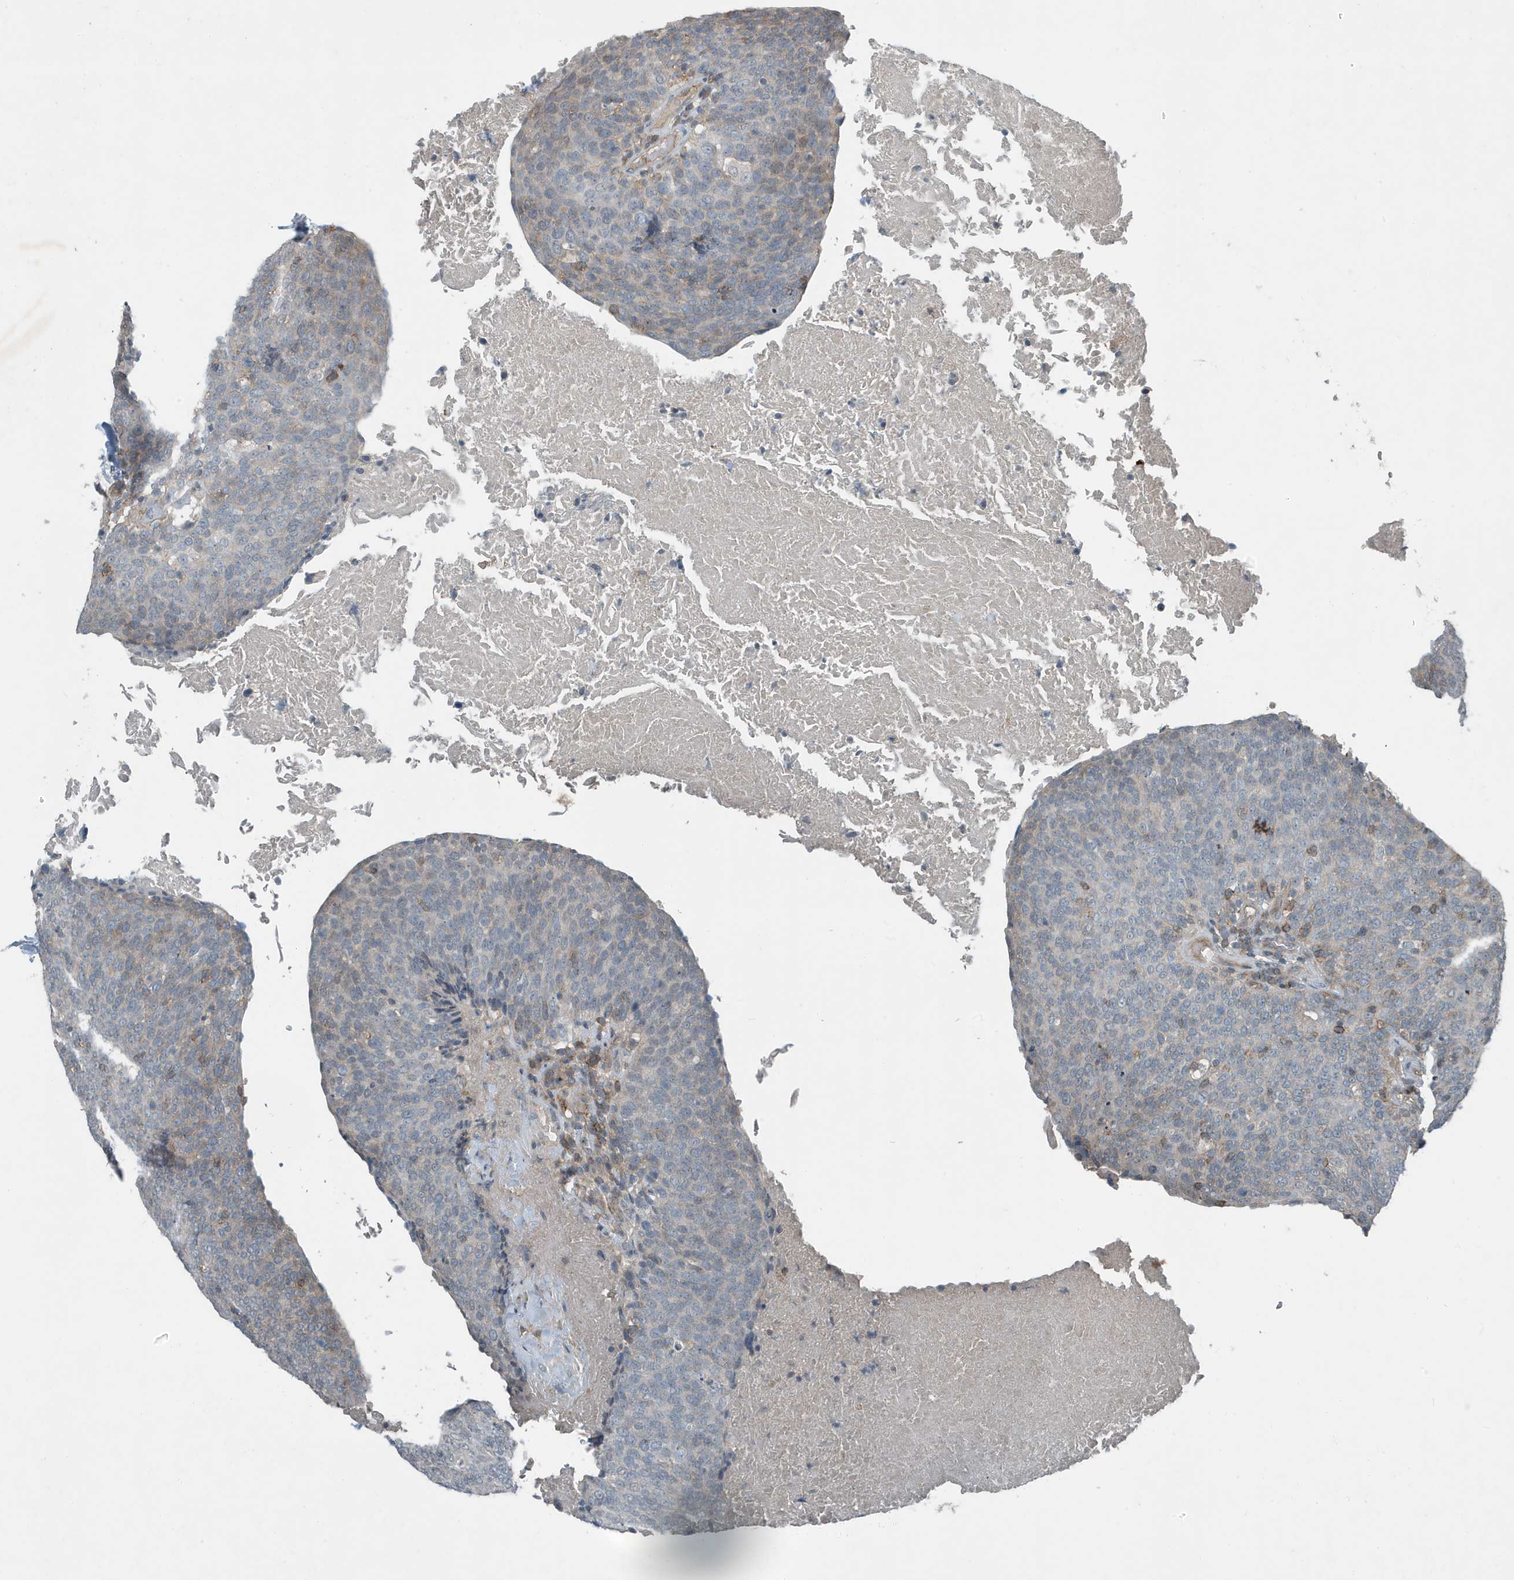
{"staining": {"intensity": "negative", "quantity": "none", "location": "none"}, "tissue": "head and neck cancer", "cell_type": "Tumor cells", "image_type": "cancer", "snomed": [{"axis": "morphology", "description": "Squamous cell carcinoma, NOS"}, {"axis": "morphology", "description": "Squamous cell carcinoma, metastatic, NOS"}, {"axis": "topography", "description": "Lymph node"}, {"axis": "topography", "description": "Head-Neck"}], "caption": "The photomicrograph reveals no staining of tumor cells in metastatic squamous cell carcinoma (head and neck).", "gene": "DAPP1", "patient": {"sex": "male", "age": 62}}